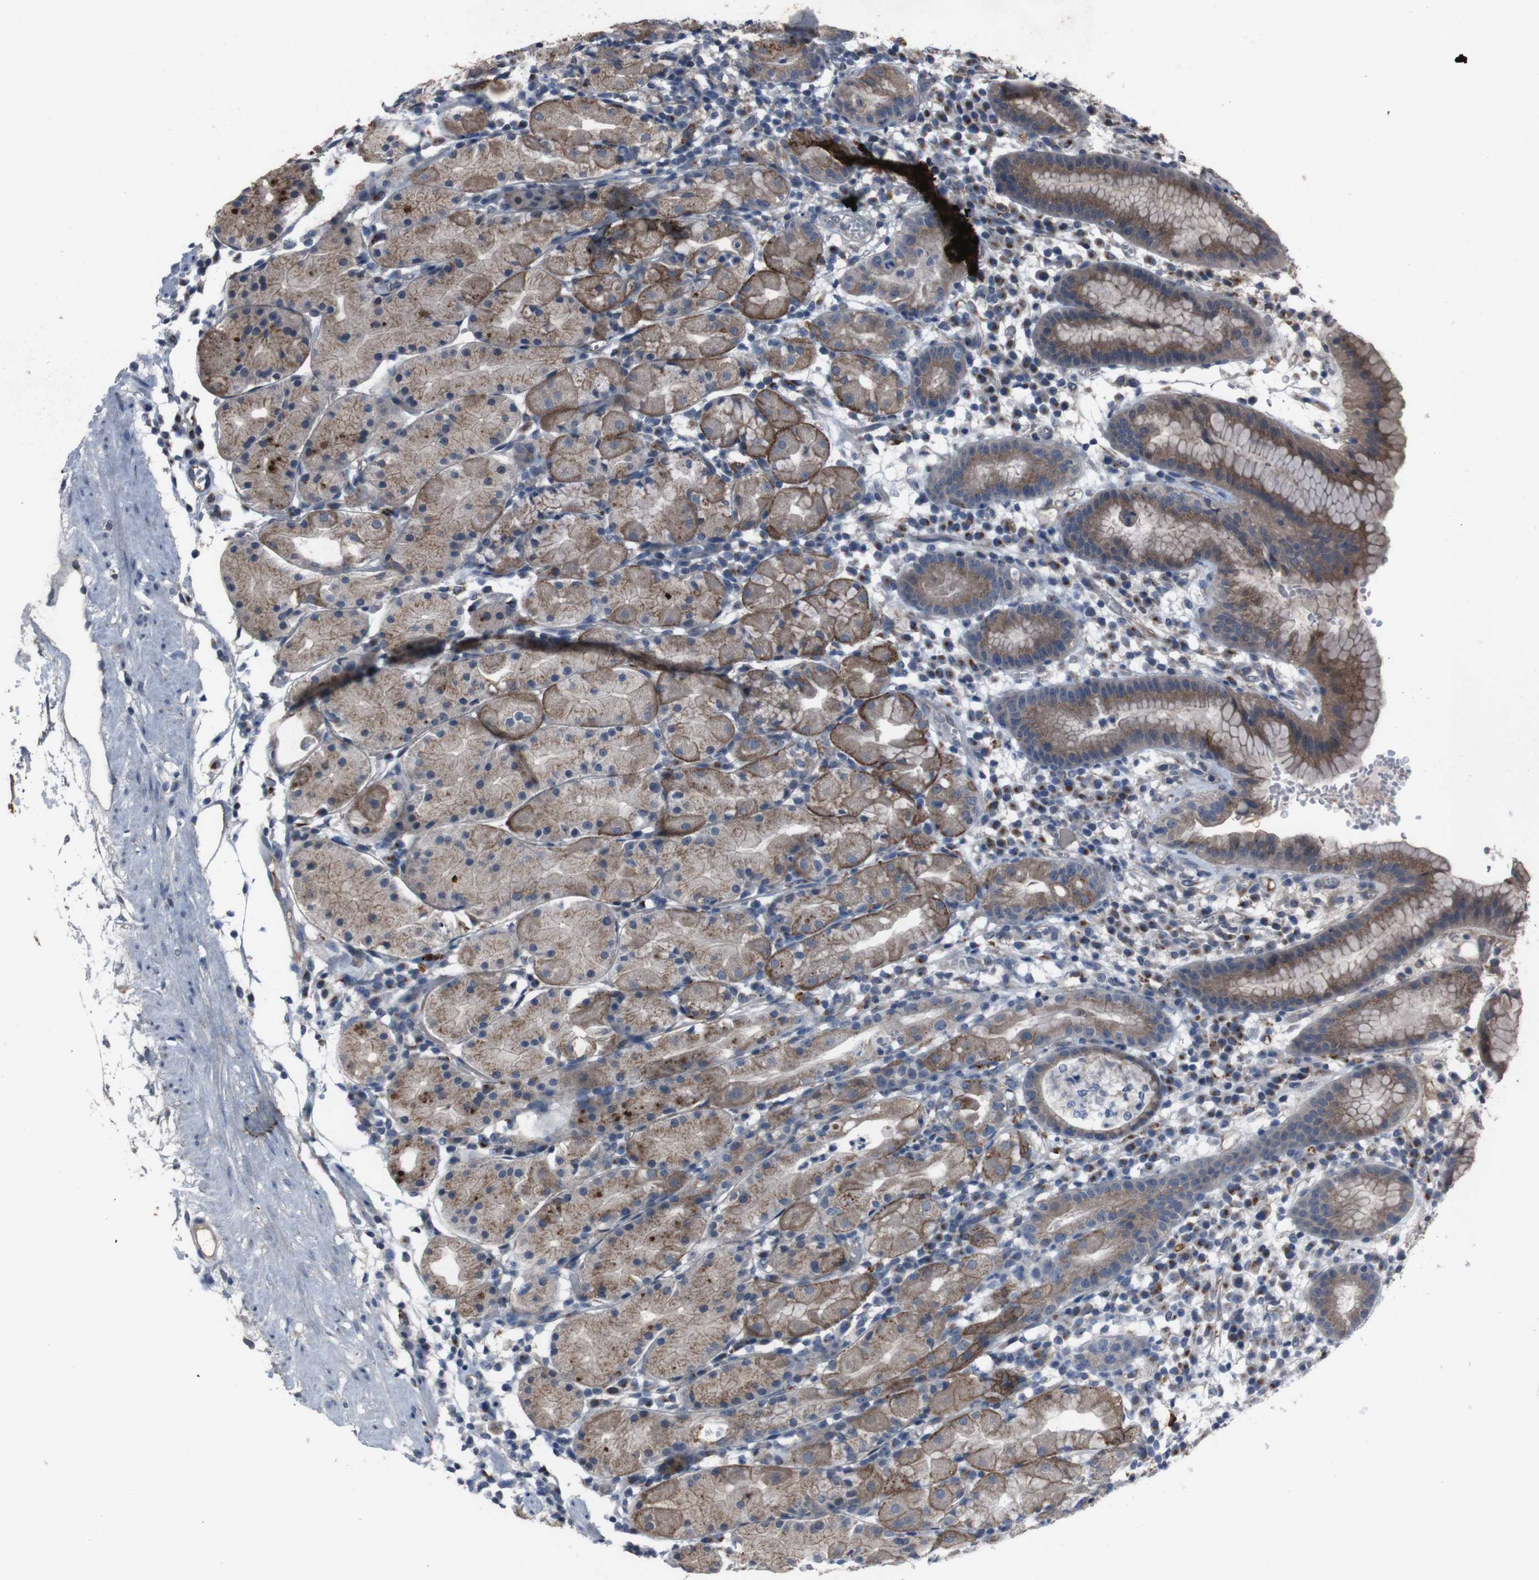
{"staining": {"intensity": "moderate", "quantity": ">75%", "location": "cytoplasmic/membranous"}, "tissue": "stomach", "cell_type": "Glandular cells", "image_type": "normal", "snomed": [{"axis": "morphology", "description": "Normal tissue, NOS"}, {"axis": "topography", "description": "Stomach"}, {"axis": "topography", "description": "Stomach, lower"}], "caption": "High-magnification brightfield microscopy of unremarkable stomach stained with DAB (3,3'-diaminobenzidine) (brown) and counterstained with hematoxylin (blue). glandular cells exhibit moderate cytoplasmic/membranous expression is seen in approximately>75% of cells.", "gene": "EFNA5", "patient": {"sex": "female", "age": 75}}